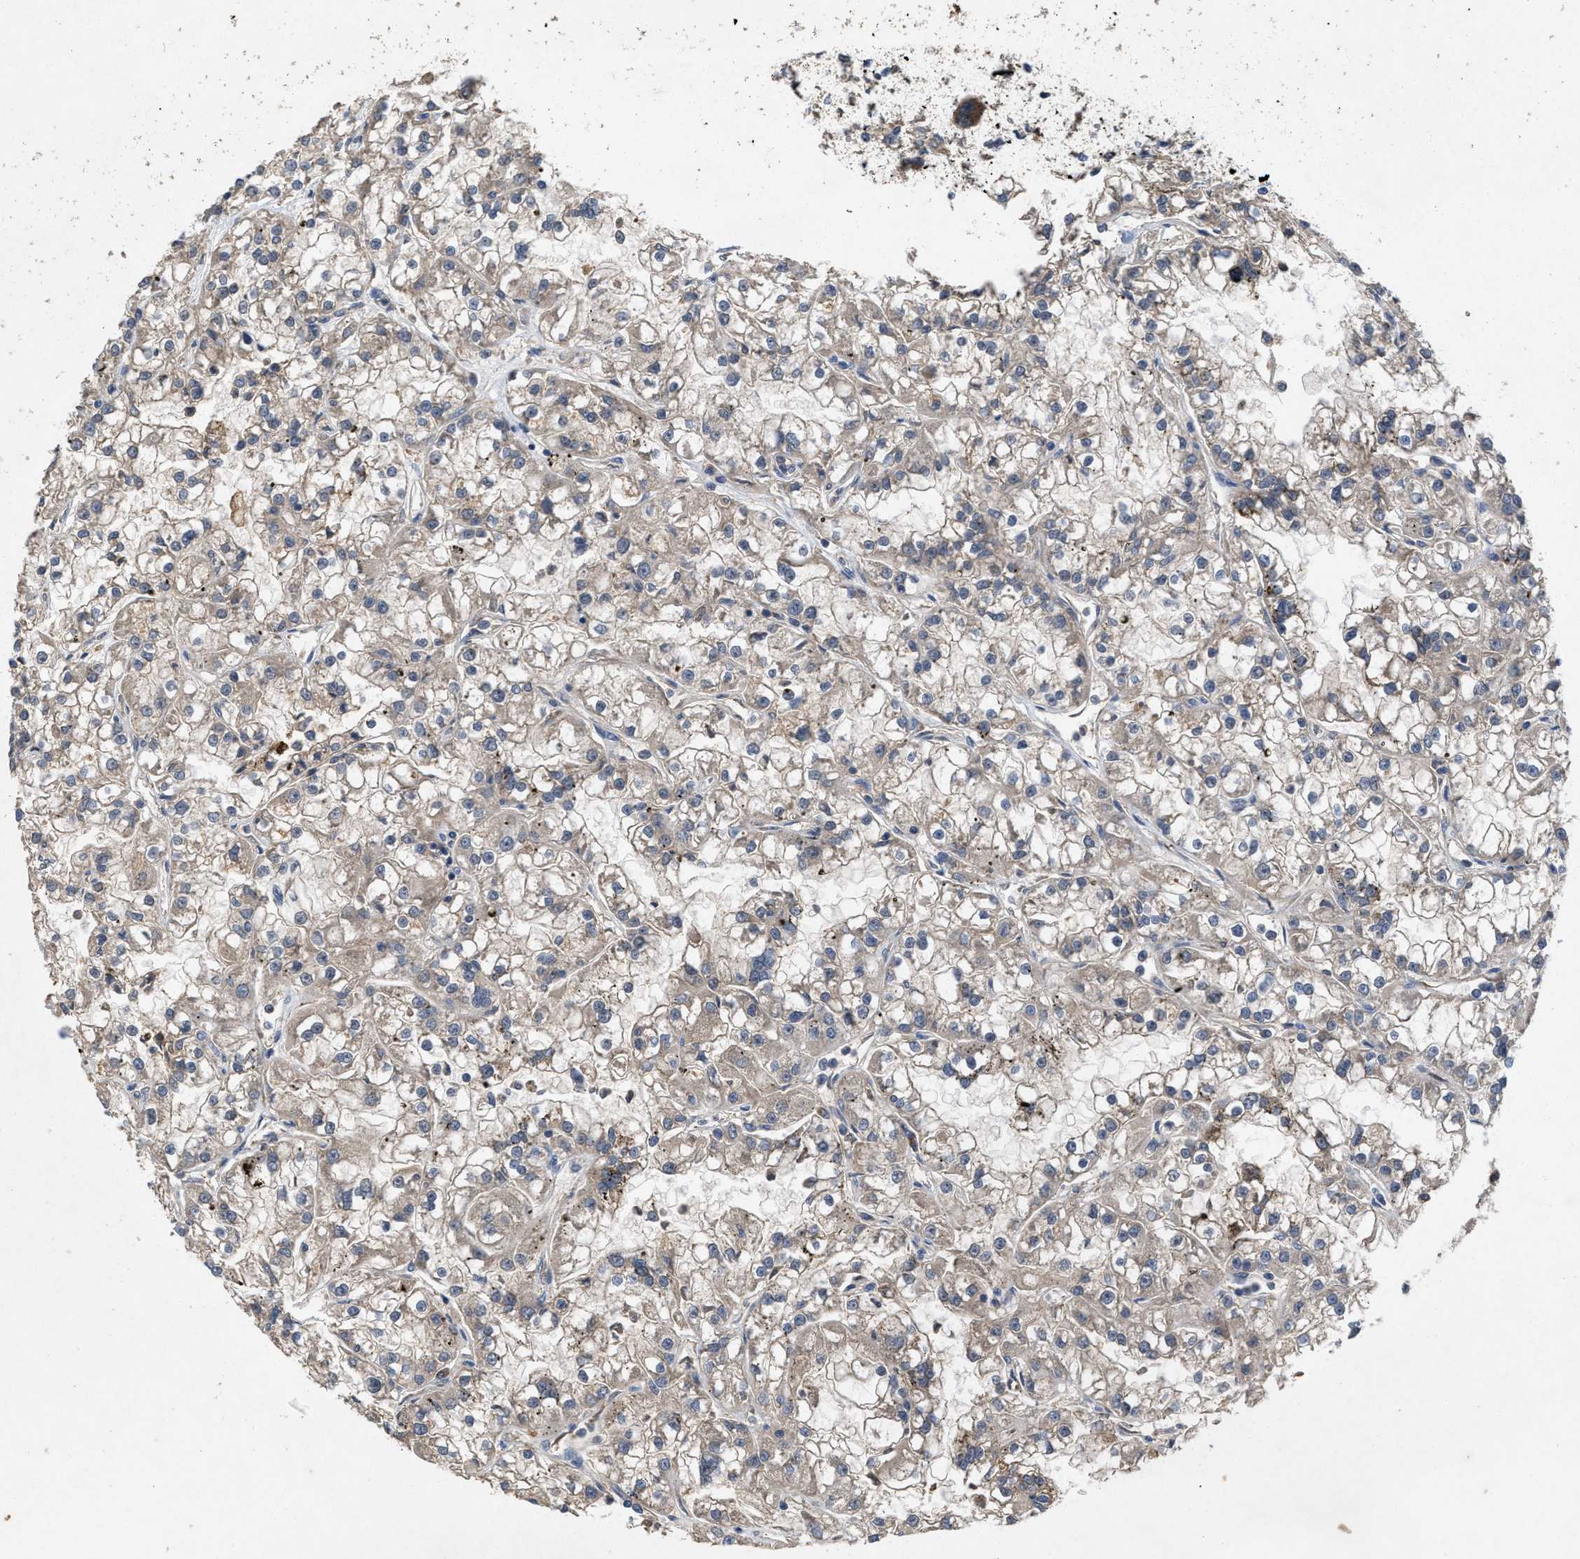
{"staining": {"intensity": "weak", "quantity": "<25%", "location": "cytoplasmic/membranous"}, "tissue": "renal cancer", "cell_type": "Tumor cells", "image_type": "cancer", "snomed": [{"axis": "morphology", "description": "Adenocarcinoma, NOS"}, {"axis": "topography", "description": "Kidney"}], "caption": "DAB (3,3'-diaminobenzidine) immunohistochemical staining of renal cancer exhibits no significant expression in tumor cells.", "gene": "LPAR2", "patient": {"sex": "female", "age": 52}}